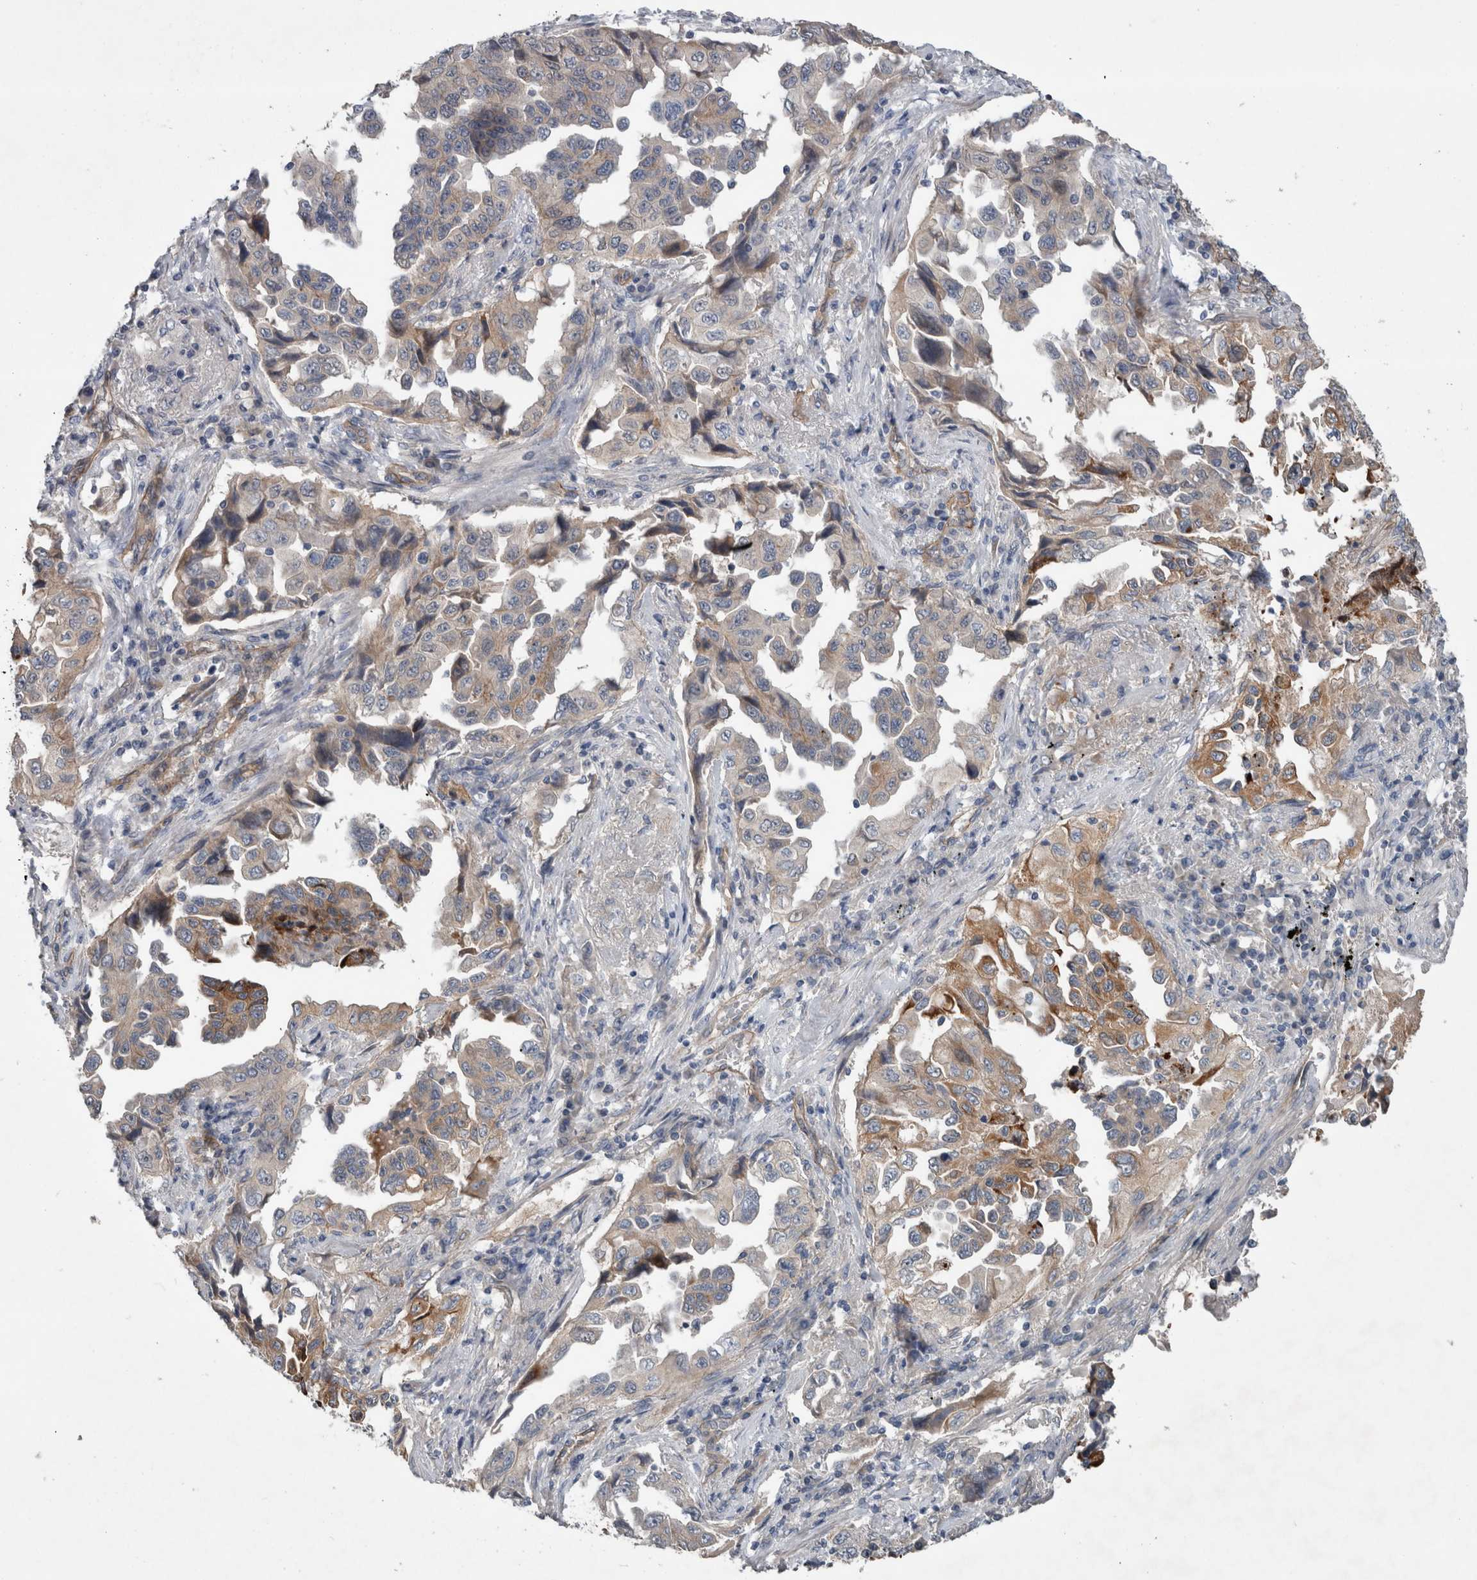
{"staining": {"intensity": "moderate", "quantity": "<25%", "location": "cytoplasmic/membranous"}, "tissue": "lung cancer", "cell_type": "Tumor cells", "image_type": "cancer", "snomed": [{"axis": "morphology", "description": "Adenocarcinoma, NOS"}, {"axis": "topography", "description": "Lung"}], "caption": "Tumor cells reveal low levels of moderate cytoplasmic/membranous expression in about <25% of cells in adenocarcinoma (lung).", "gene": "BCAM", "patient": {"sex": "female", "age": 51}}